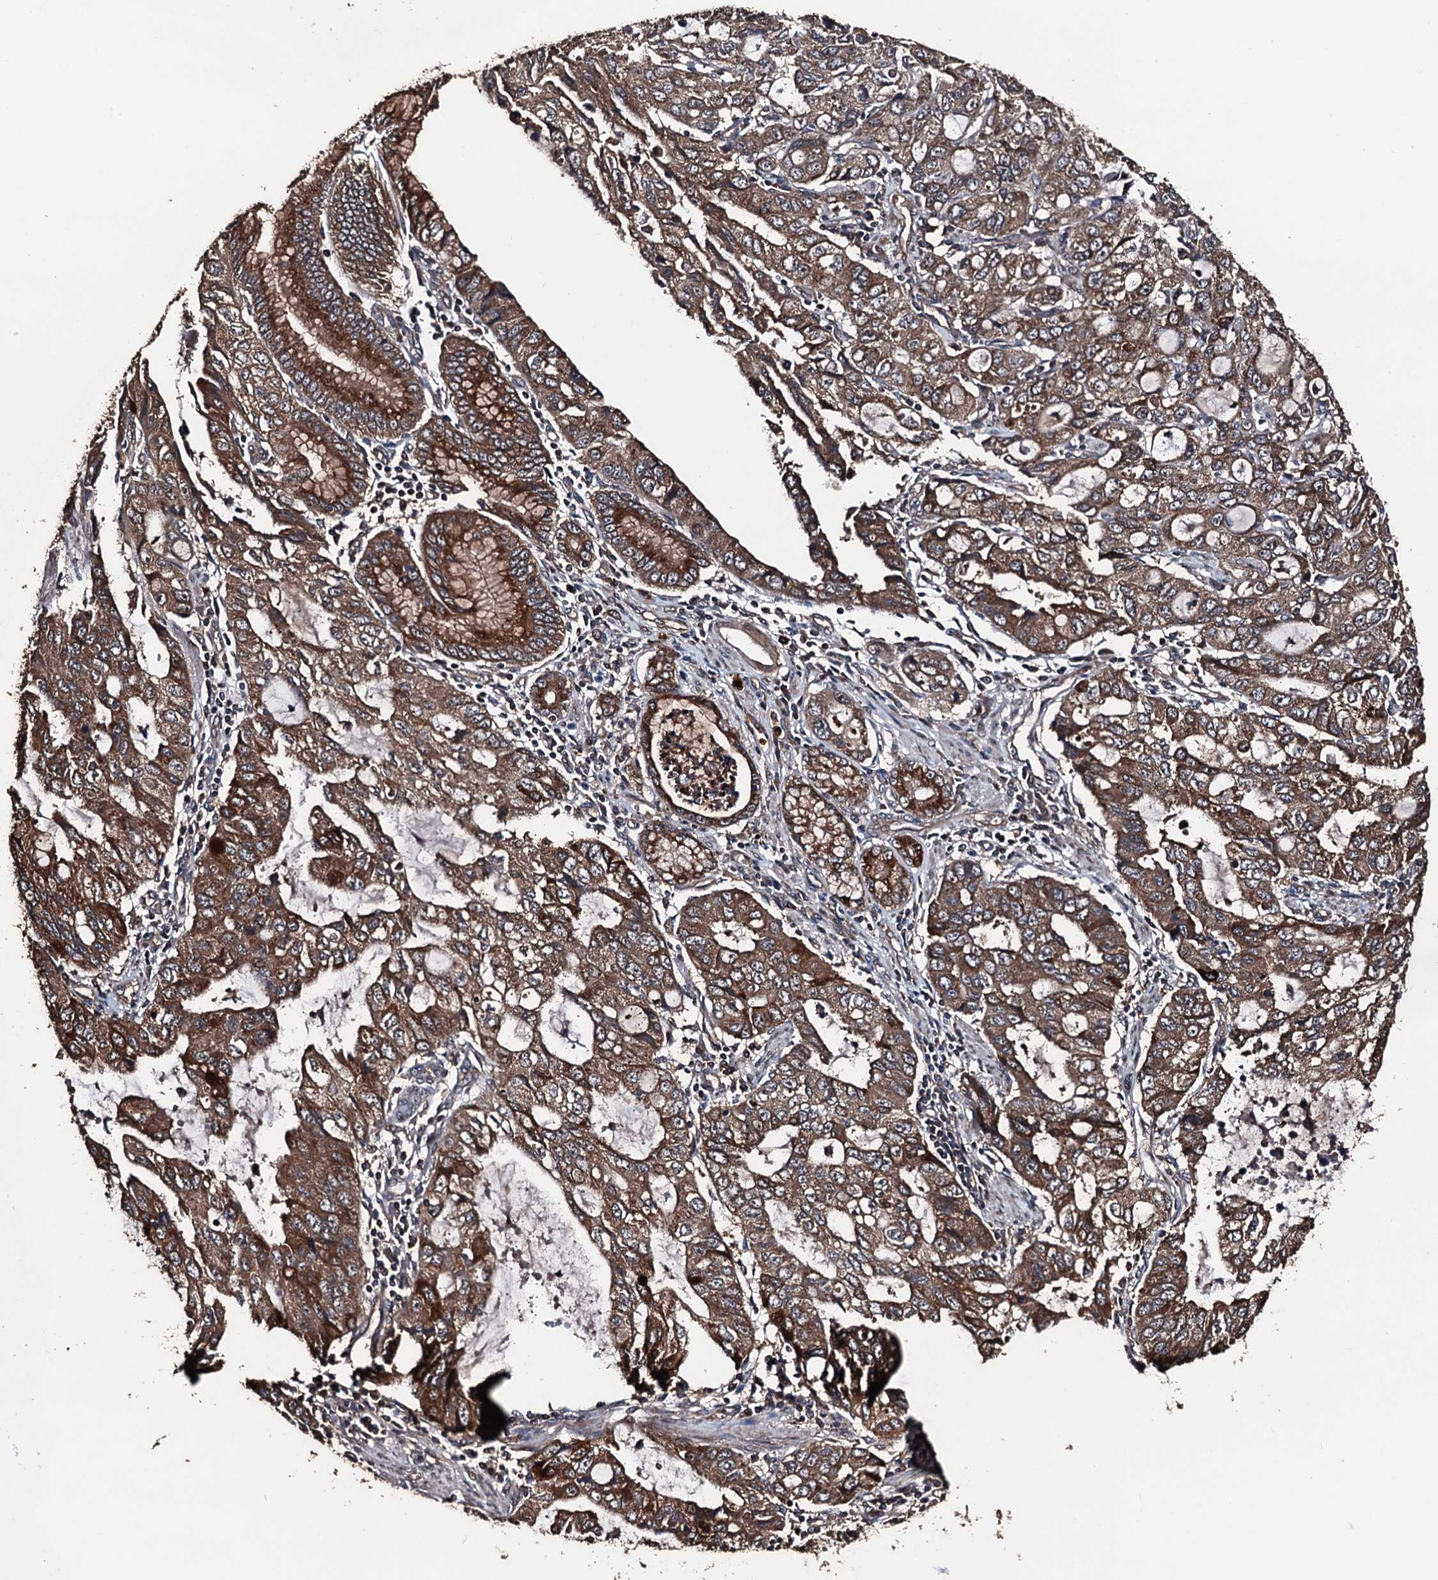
{"staining": {"intensity": "strong", "quantity": ">75%", "location": "cytoplasmic/membranous"}, "tissue": "stomach cancer", "cell_type": "Tumor cells", "image_type": "cancer", "snomed": [{"axis": "morphology", "description": "Adenocarcinoma, NOS"}, {"axis": "topography", "description": "Stomach, upper"}], "caption": "Stomach cancer stained with a brown dye displays strong cytoplasmic/membranous positive staining in about >75% of tumor cells.", "gene": "KIF18A", "patient": {"sex": "female", "age": 52}}